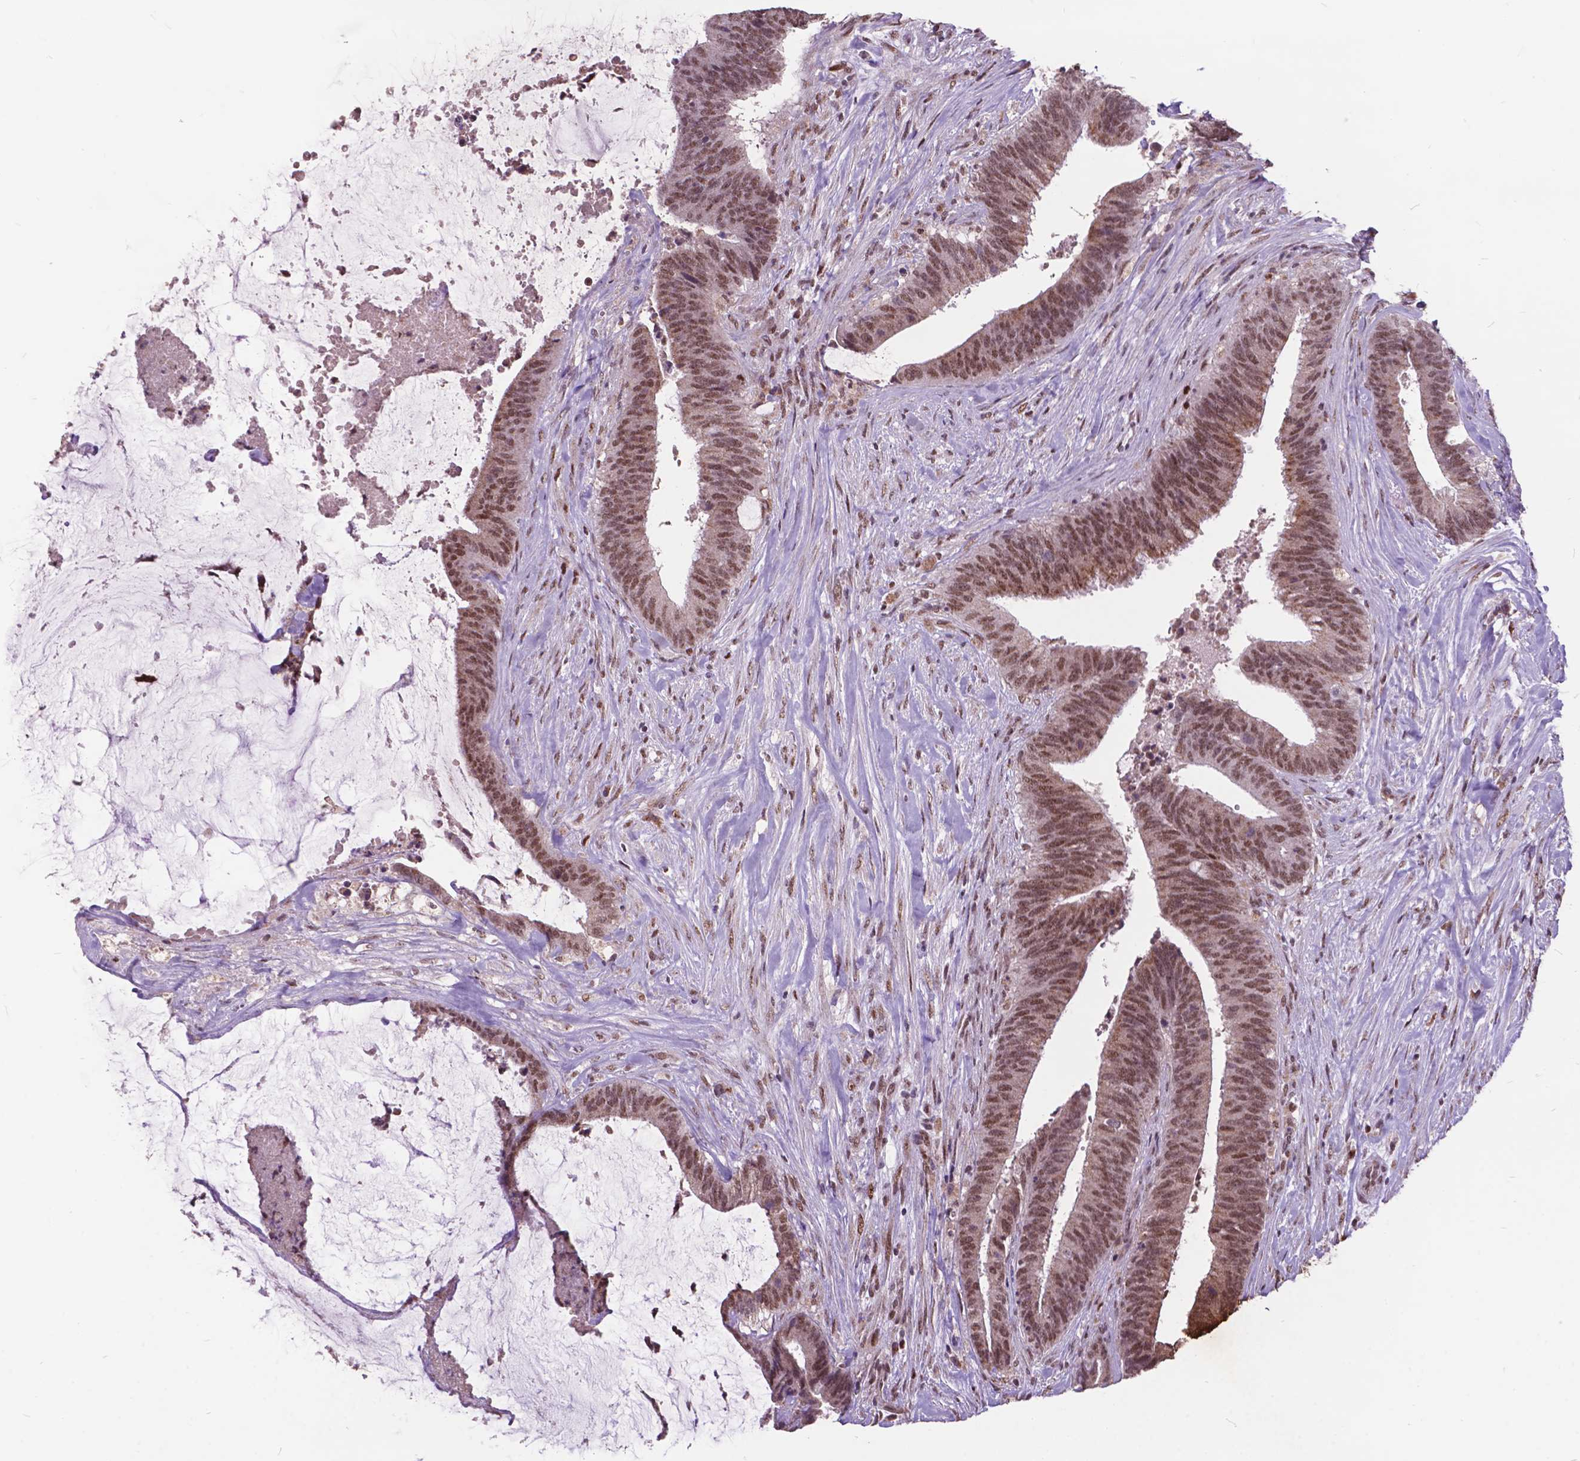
{"staining": {"intensity": "moderate", "quantity": ">75%", "location": "nuclear"}, "tissue": "colorectal cancer", "cell_type": "Tumor cells", "image_type": "cancer", "snomed": [{"axis": "morphology", "description": "Adenocarcinoma, NOS"}, {"axis": "topography", "description": "Colon"}], "caption": "Colorectal cancer stained for a protein (brown) displays moderate nuclear positive positivity in about >75% of tumor cells.", "gene": "MSH2", "patient": {"sex": "female", "age": 43}}